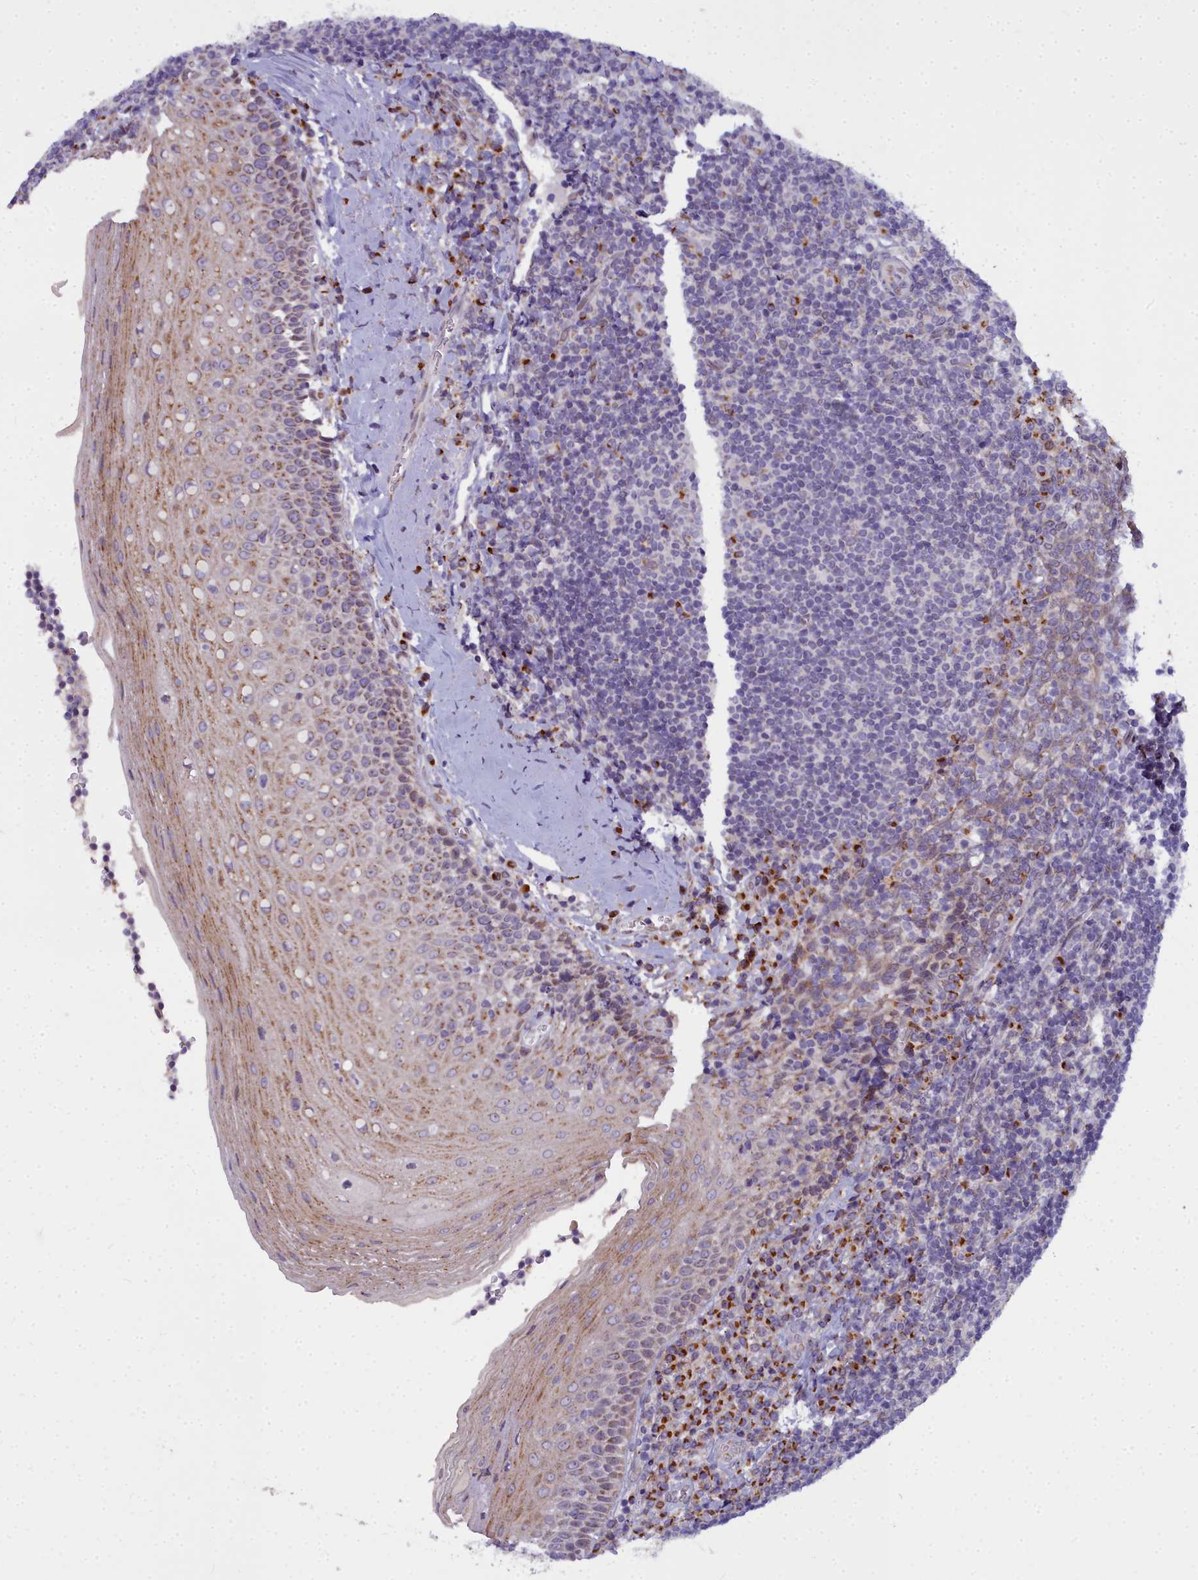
{"staining": {"intensity": "moderate", "quantity": "<25%", "location": "cytoplasmic/membranous"}, "tissue": "tonsil", "cell_type": "Germinal center cells", "image_type": "normal", "snomed": [{"axis": "morphology", "description": "Normal tissue, NOS"}, {"axis": "topography", "description": "Tonsil"}], "caption": "Immunohistochemical staining of benign tonsil exhibits low levels of moderate cytoplasmic/membranous staining in about <25% of germinal center cells. (IHC, brightfield microscopy, high magnification).", "gene": "WDPCP", "patient": {"sex": "male", "age": 27}}